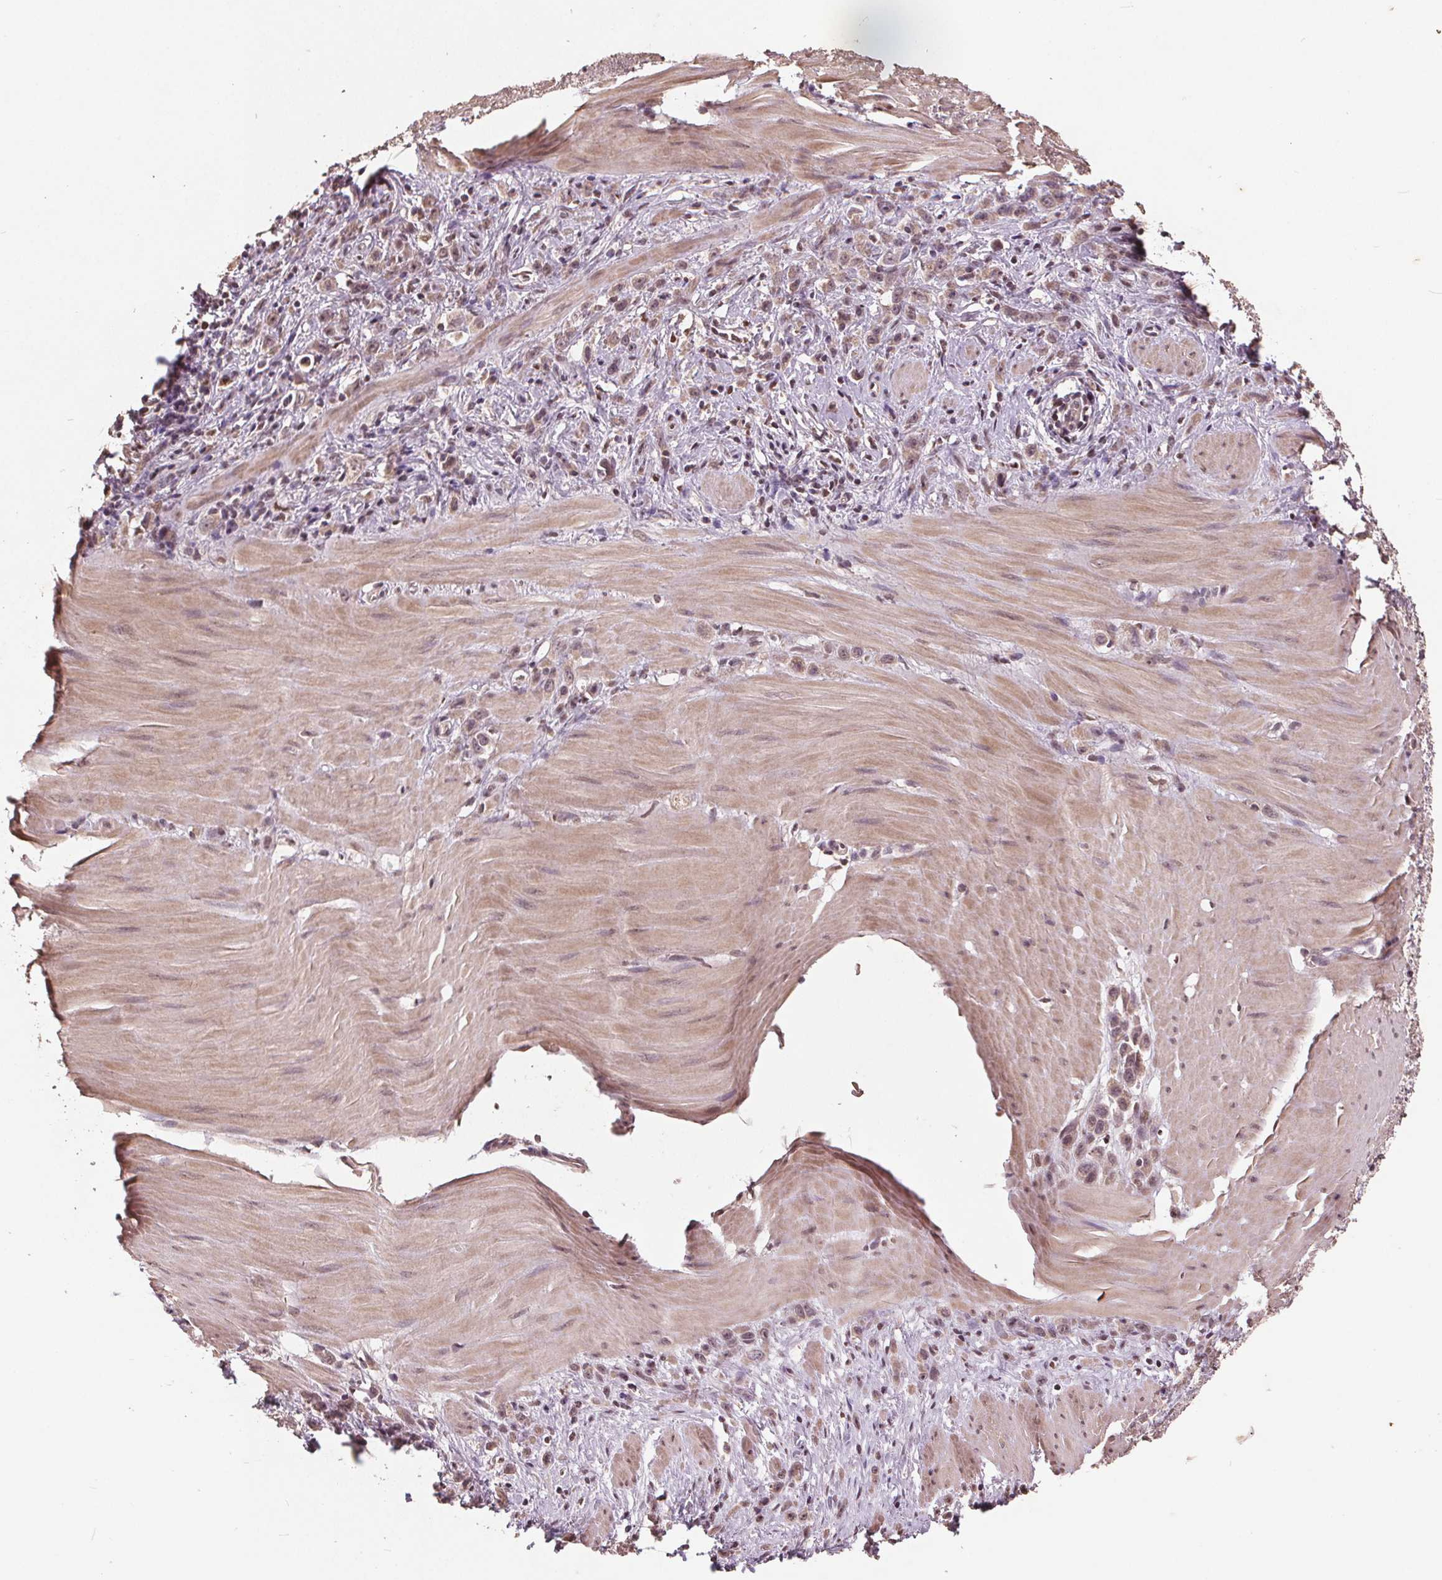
{"staining": {"intensity": "weak", "quantity": ">75%", "location": "nuclear"}, "tissue": "stomach cancer", "cell_type": "Tumor cells", "image_type": "cancer", "snomed": [{"axis": "morphology", "description": "Adenocarcinoma, NOS"}, {"axis": "topography", "description": "Stomach"}], "caption": "Tumor cells show low levels of weak nuclear expression in about >75% of cells in human stomach cancer.", "gene": "DNMT3B", "patient": {"sex": "male", "age": 47}}